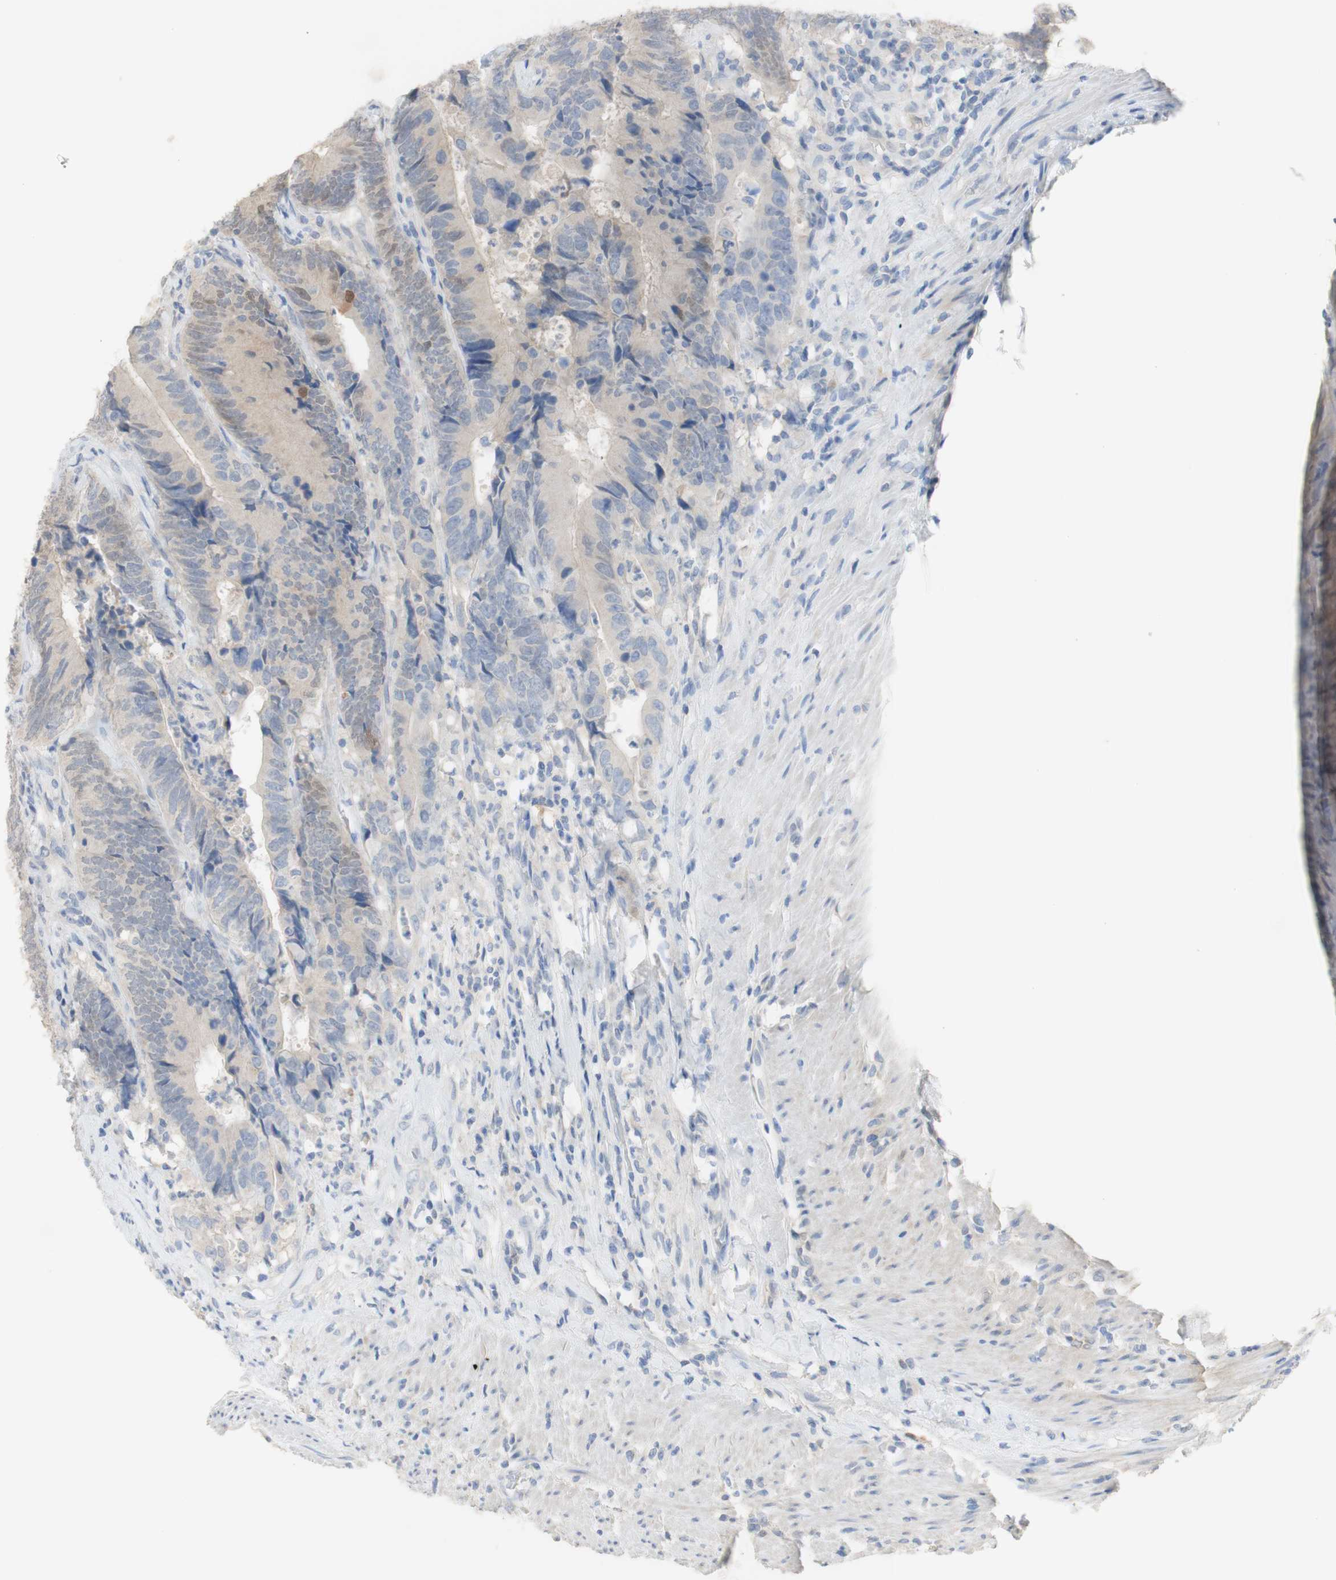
{"staining": {"intensity": "moderate", "quantity": "<25%", "location": "nuclear"}, "tissue": "colorectal cancer", "cell_type": "Tumor cells", "image_type": "cancer", "snomed": [{"axis": "morphology", "description": "Normal tissue, NOS"}, {"axis": "morphology", "description": "Adenocarcinoma, NOS"}, {"axis": "topography", "description": "Colon"}], "caption": "Protein positivity by IHC demonstrates moderate nuclear expression in approximately <25% of tumor cells in colorectal adenocarcinoma.", "gene": "SELENBP1", "patient": {"sex": "male", "age": 56}}